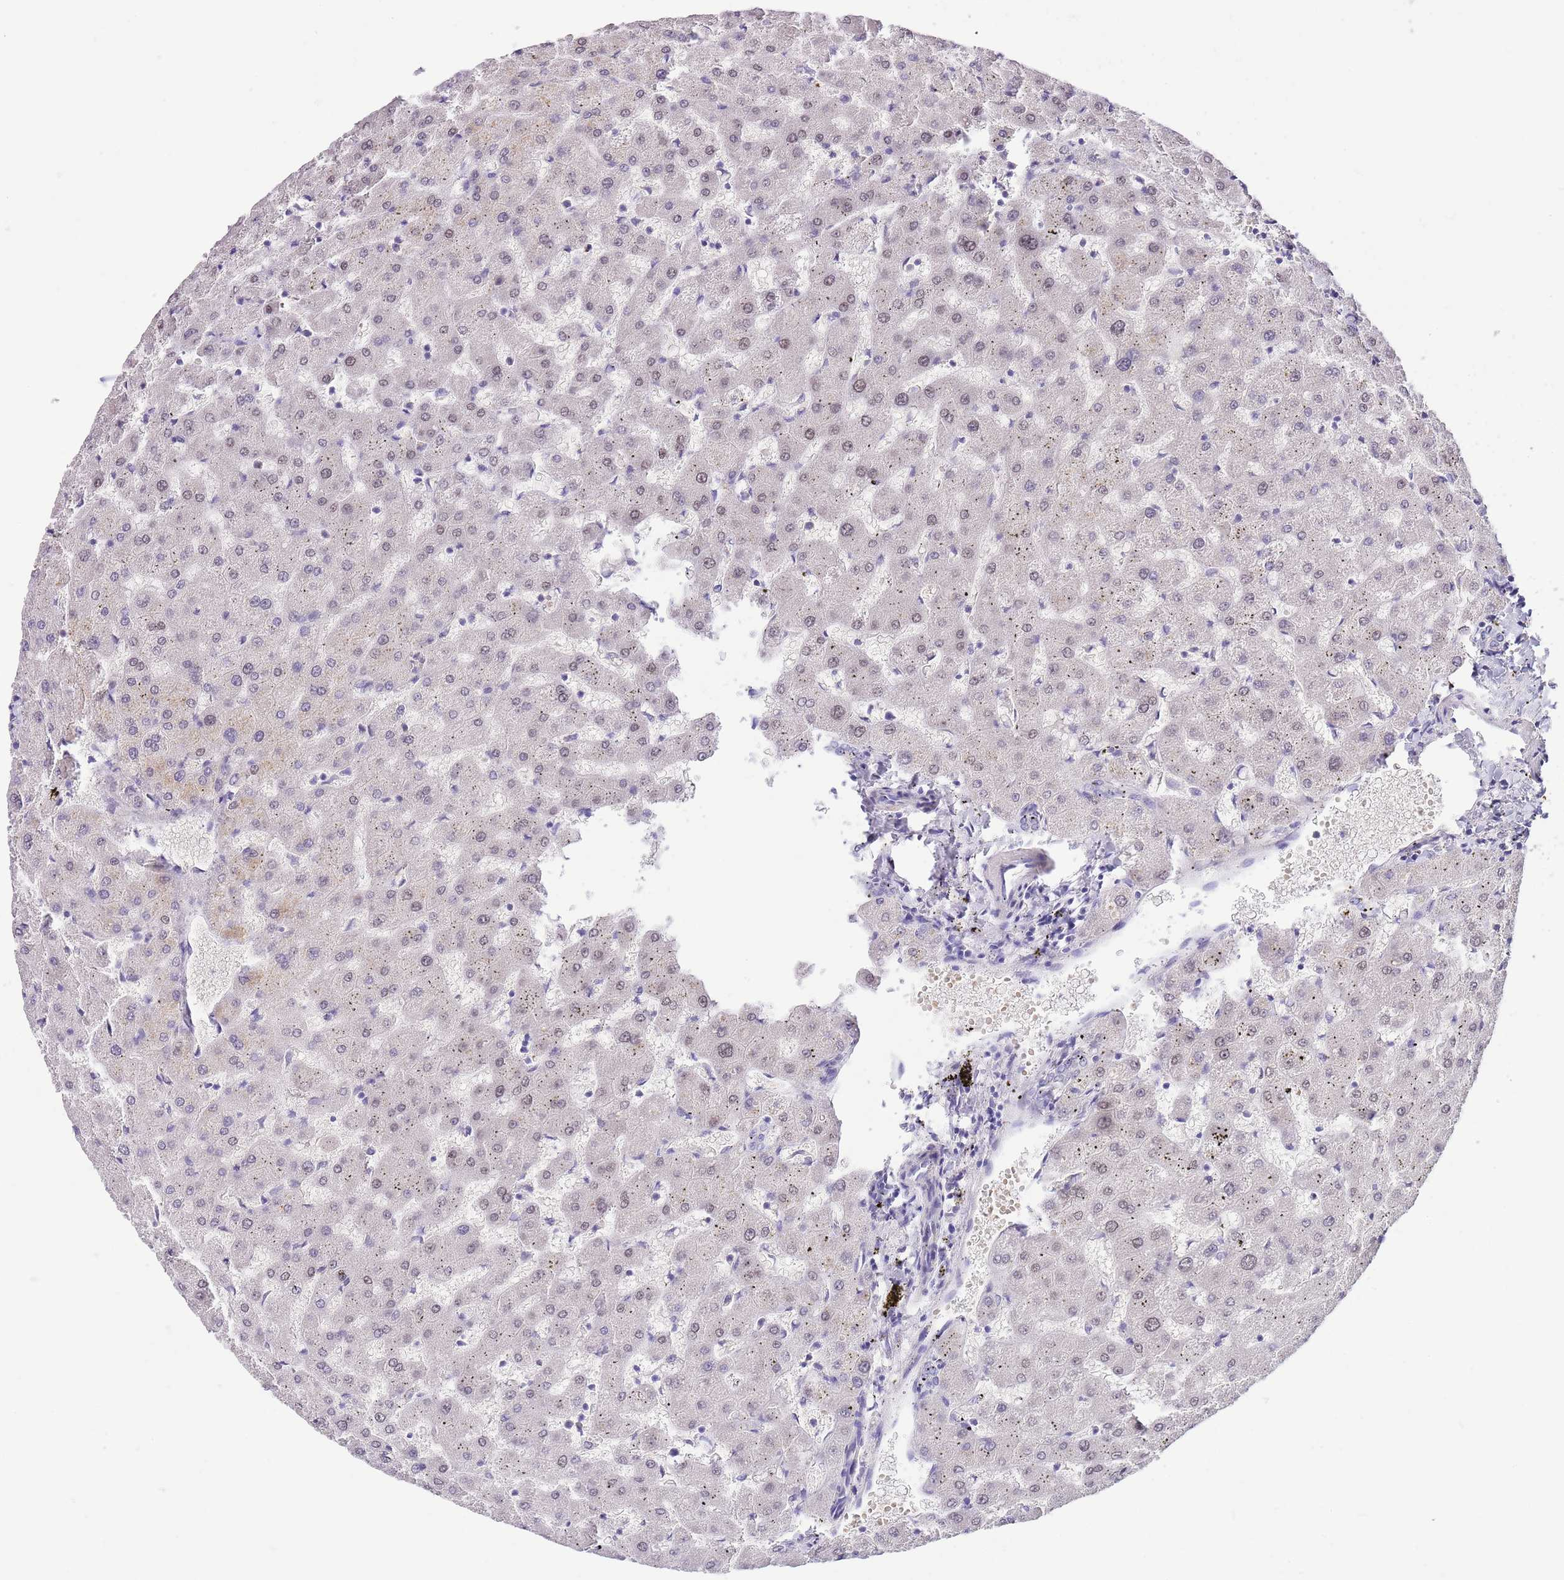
{"staining": {"intensity": "negative", "quantity": "none", "location": "none"}, "tissue": "liver", "cell_type": "Cholangiocytes", "image_type": "normal", "snomed": [{"axis": "morphology", "description": "Normal tissue, NOS"}, {"axis": "topography", "description": "Liver"}], "caption": "This is a image of IHC staining of unremarkable liver, which shows no staining in cholangiocytes.", "gene": "ZNF658", "patient": {"sex": "female", "age": 63}}